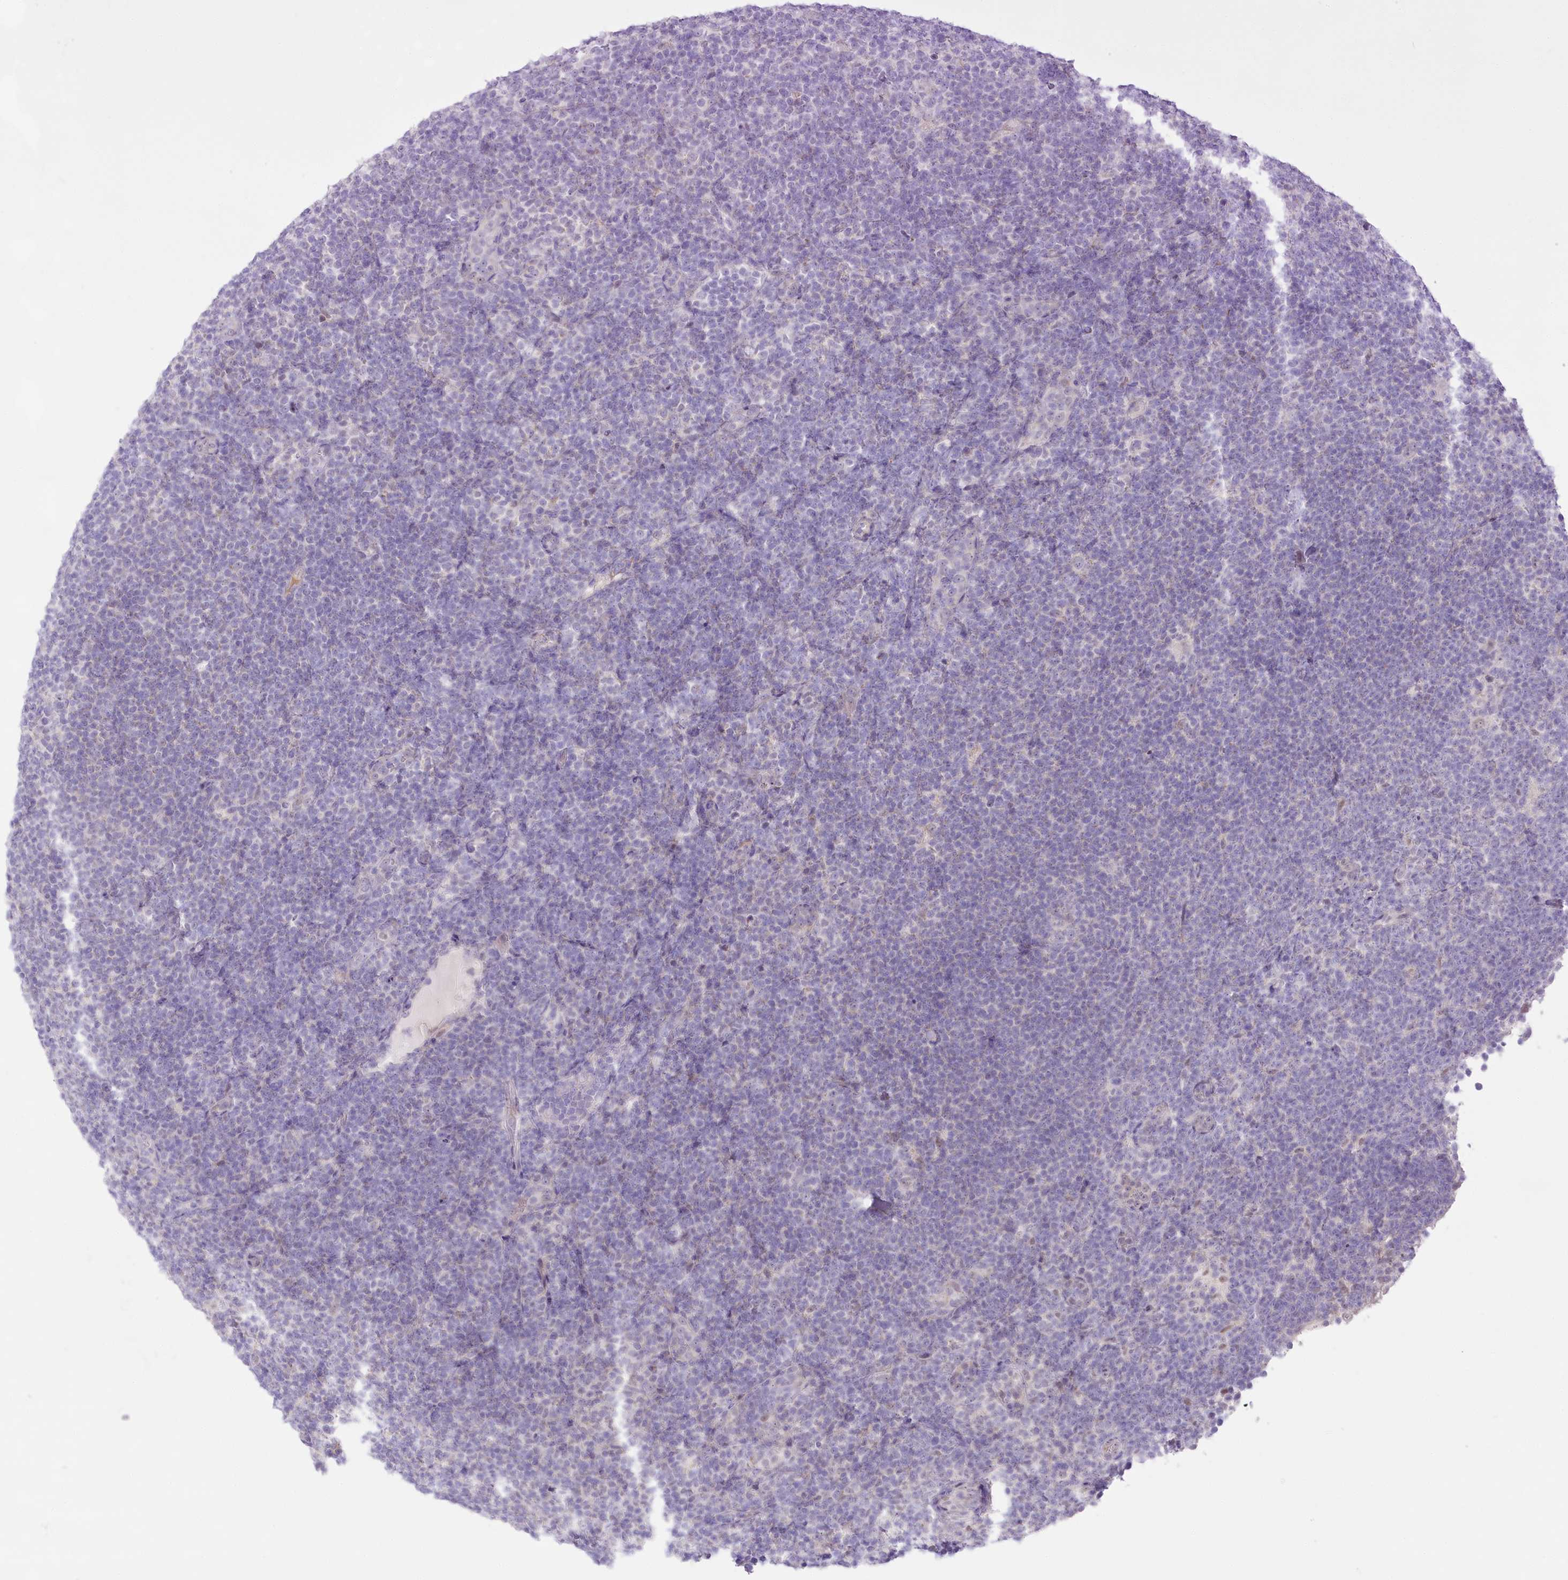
{"staining": {"intensity": "negative", "quantity": "none", "location": "none"}, "tissue": "lymphoma", "cell_type": "Tumor cells", "image_type": "cancer", "snomed": [{"axis": "morphology", "description": "Hodgkin's disease, NOS"}, {"axis": "topography", "description": "Lymph node"}], "caption": "This is an immunohistochemistry (IHC) image of human Hodgkin's disease. There is no expression in tumor cells.", "gene": "CCDC30", "patient": {"sex": "female", "age": 57}}